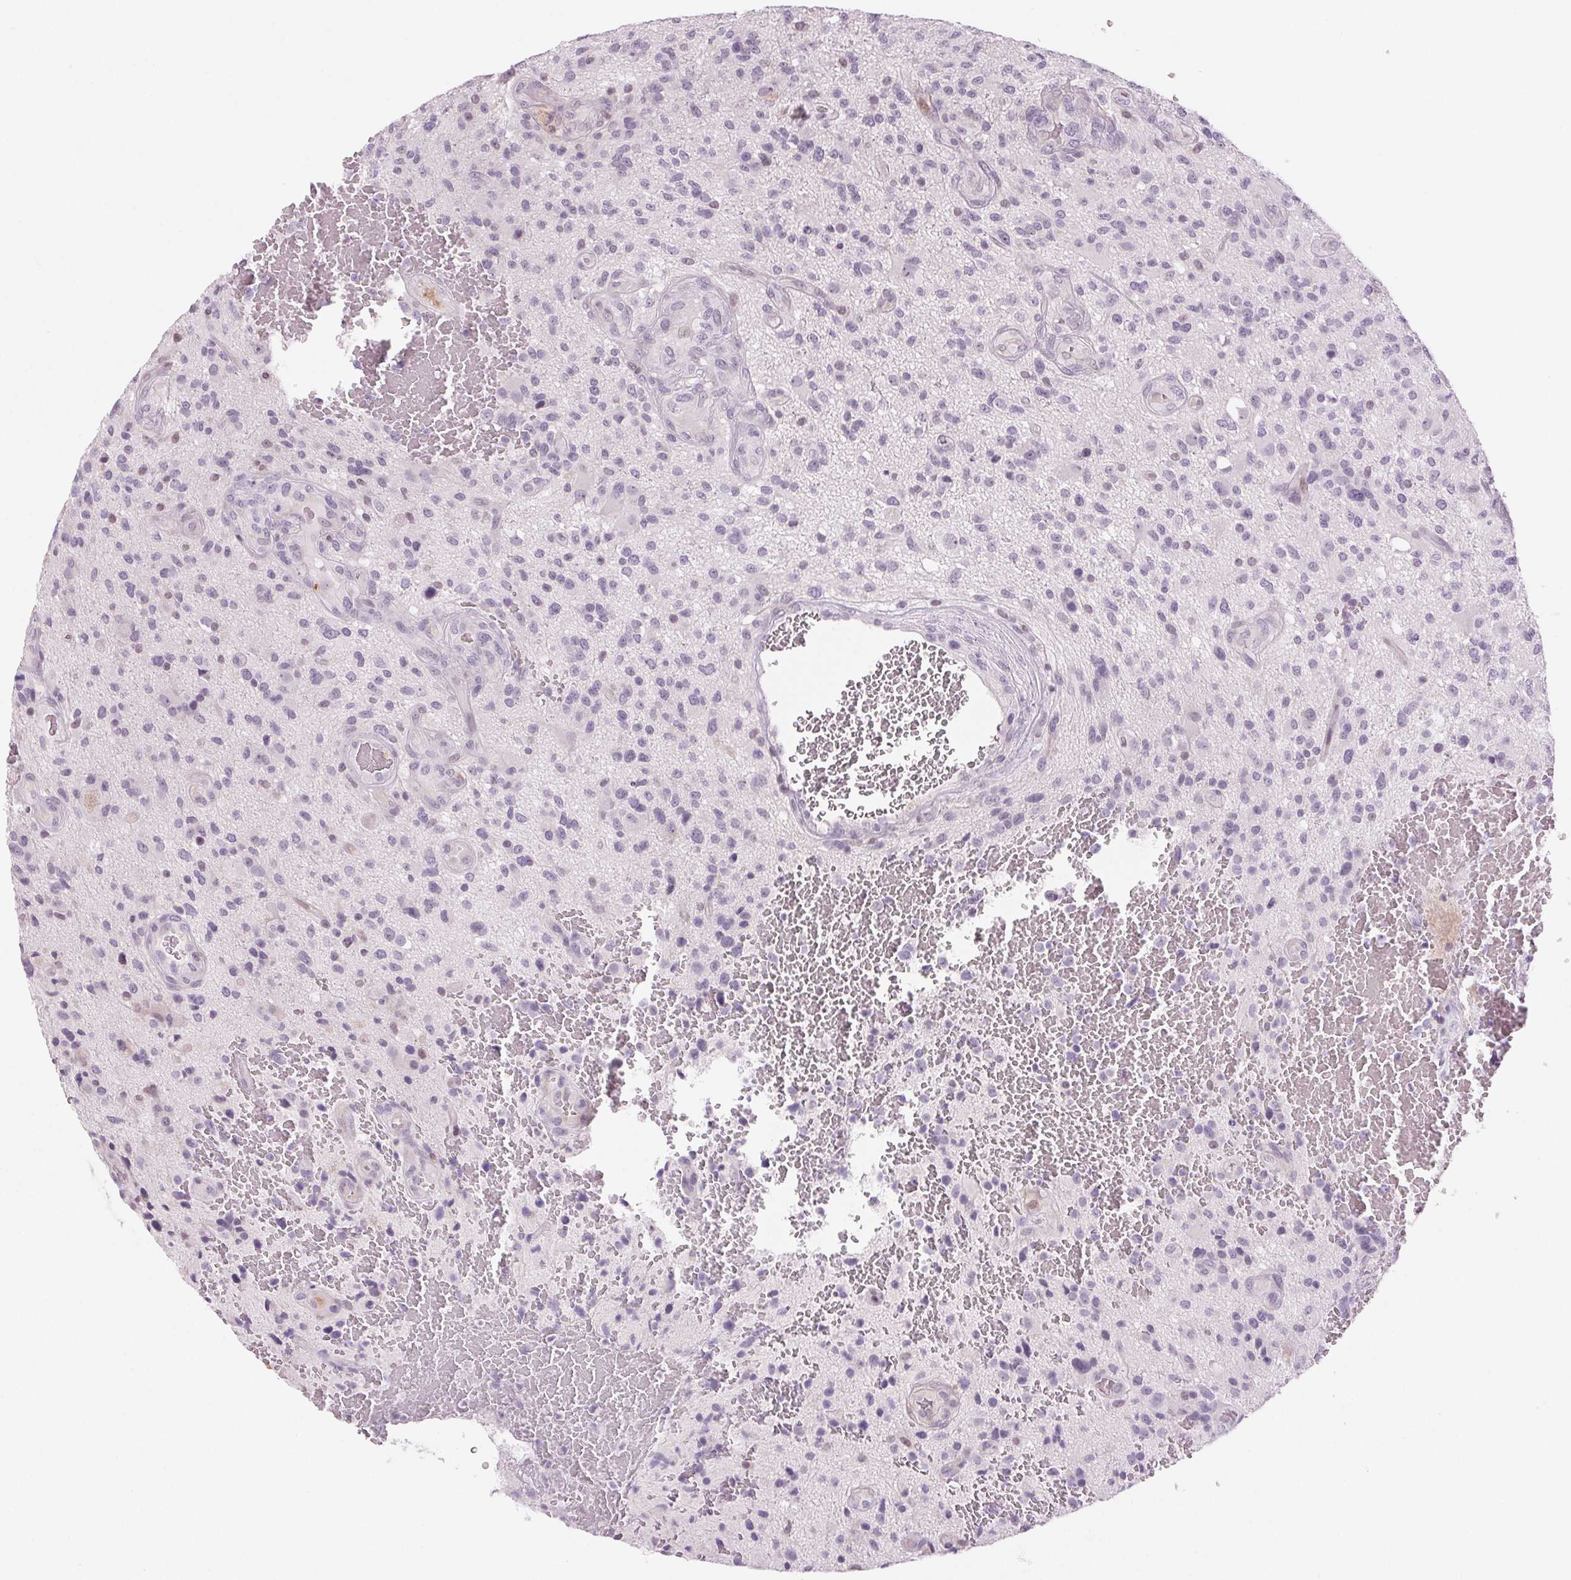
{"staining": {"intensity": "negative", "quantity": "none", "location": "none"}, "tissue": "glioma", "cell_type": "Tumor cells", "image_type": "cancer", "snomed": [{"axis": "morphology", "description": "Glioma, malignant, High grade"}, {"axis": "topography", "description": "Brain"}], "caption": "Tumor cells show no significant positivity in malignant glioma (high-grade). Nuclei are stained in blue.", "gene": "SLC6A19", "patient": {"sex": "male", "age": 47}}